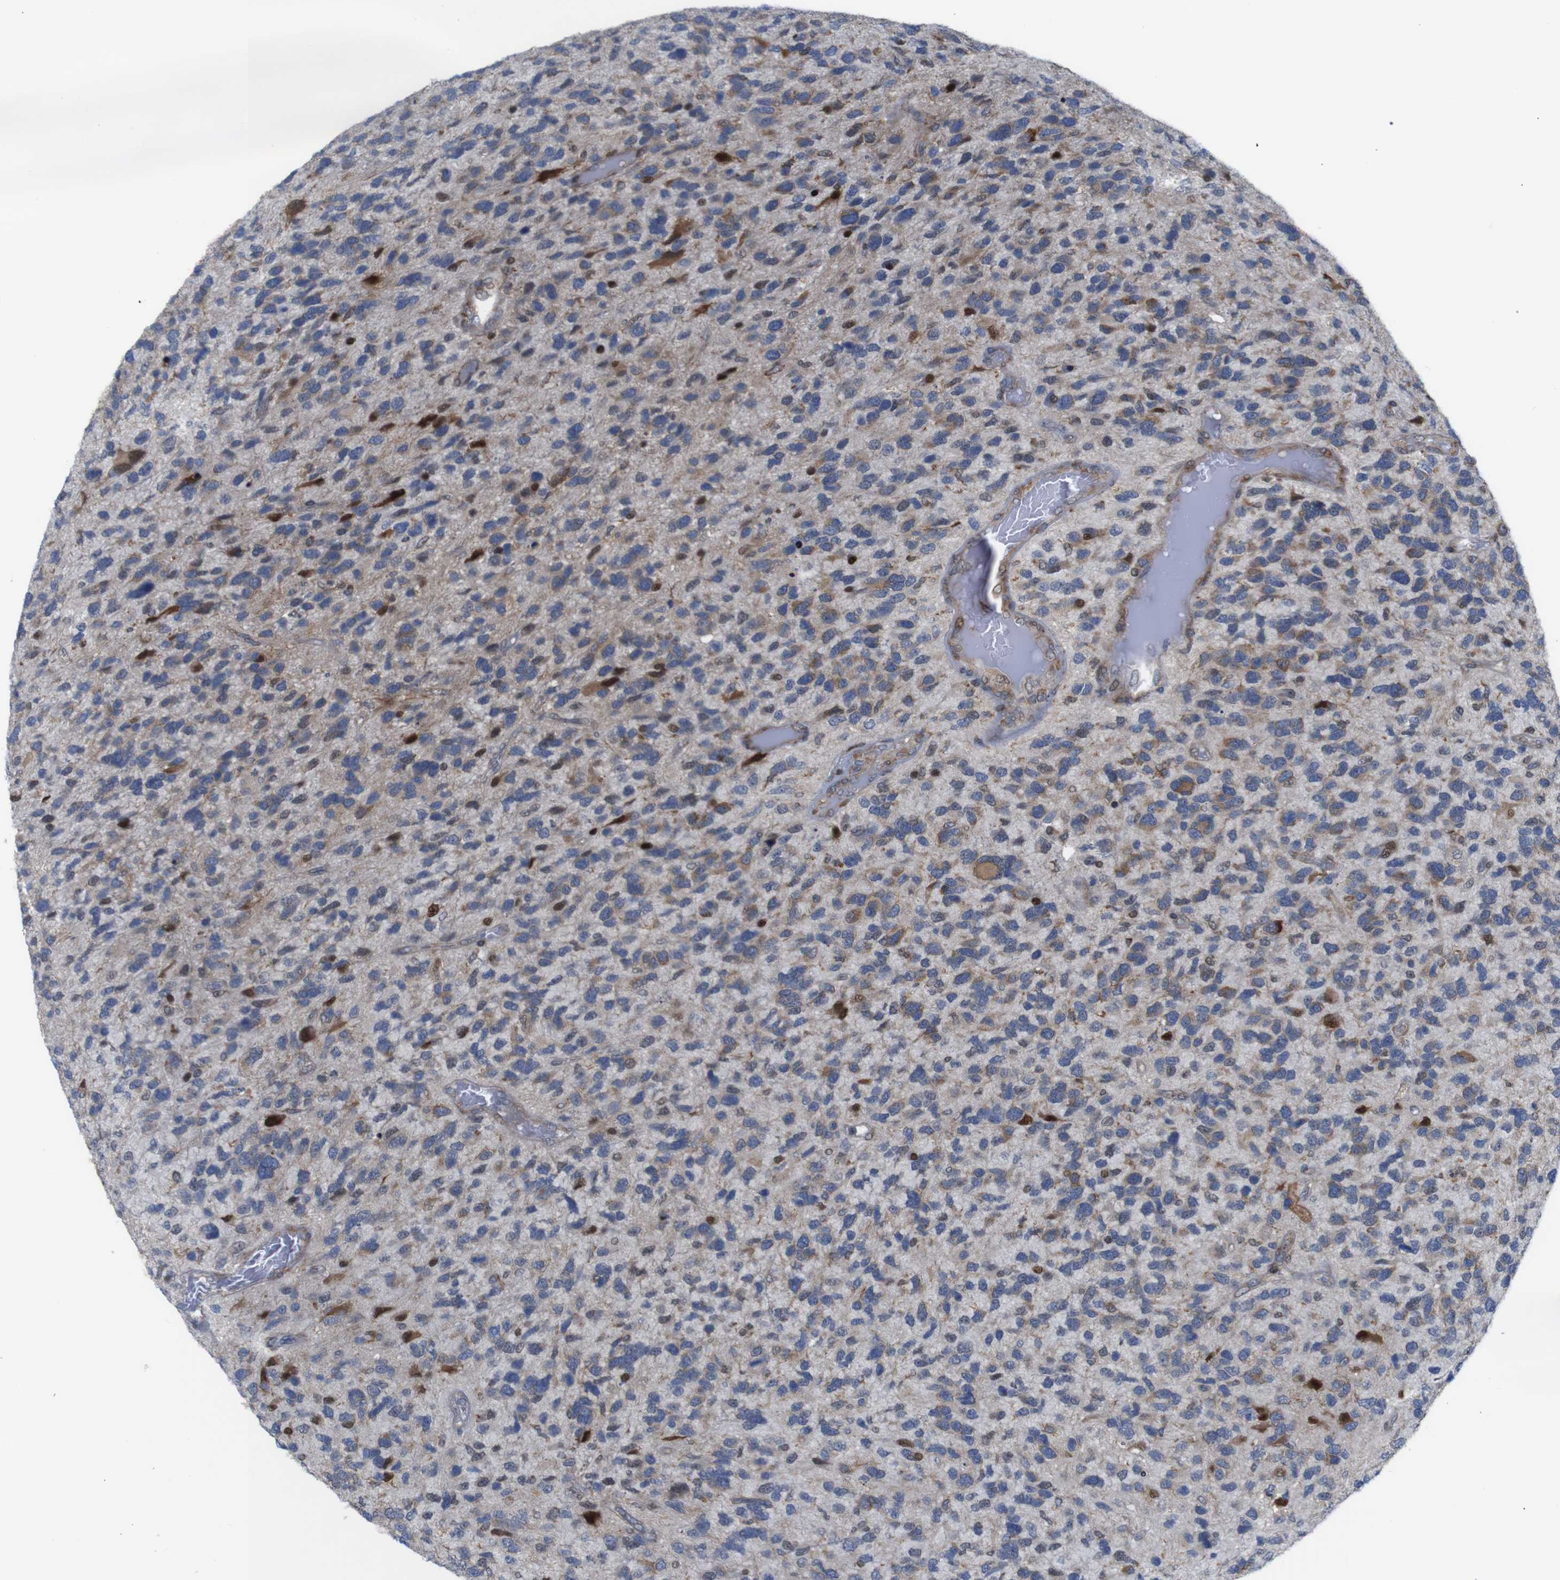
{"staining": {"intensity": "moderate", "quantity": "25%-75%", "location": "cytoplasmic/membranous"}, "tissue": "glioma", "cell_type": "Tumor cells", "image_type": "cancer", "snomed": [{"axis": "morphology", "description": "Glioma, malignant, High grade"}, {"axis": "topography", "description": "Brain"}], "caption": "Human malignant glioma (high-grade) stained with a brown dye demonstrates moderate cytoplasmic/membranous positive expression in about 25%-75% of tumor cells.", "gene": "PTPN1", "patient": {"sex": "female", "age": 58}}